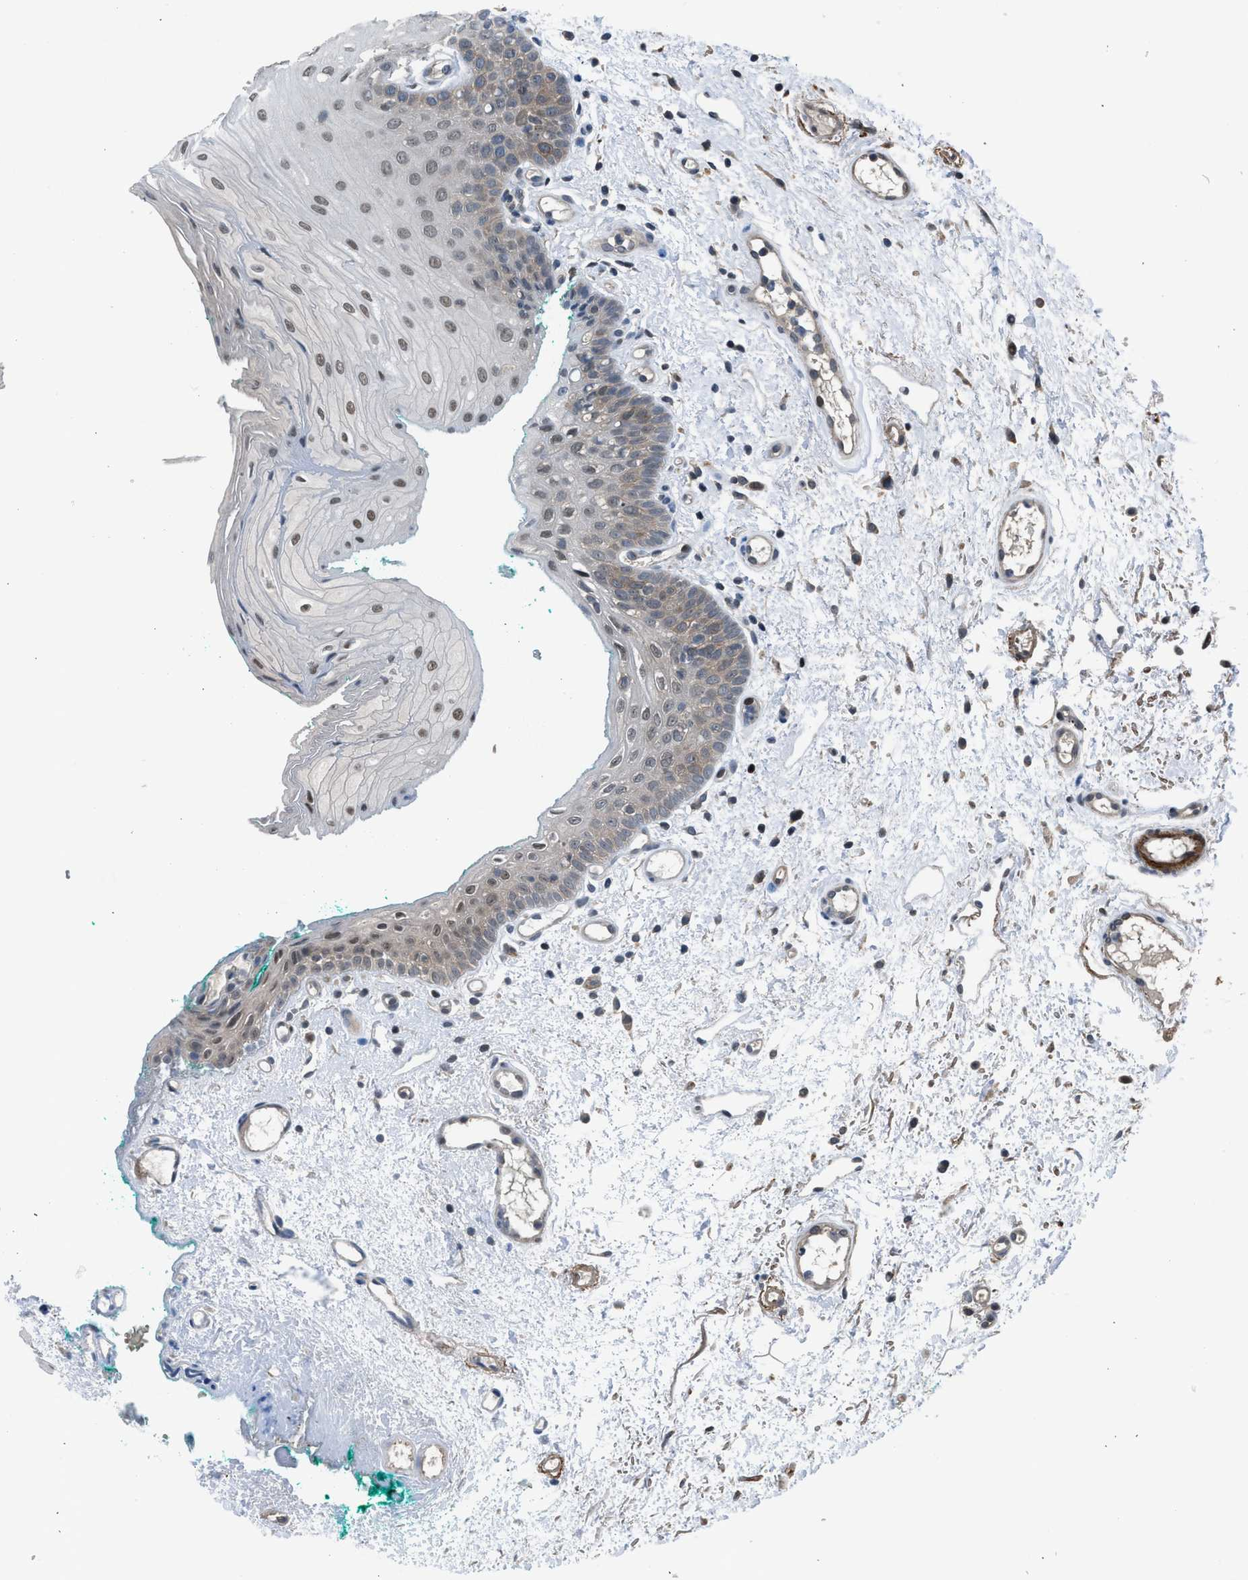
{"staining": {"intensity": "moderate", "quantity": "25%-75%", "location": "cytoplasmic/membranous,nuclear"}, "tissue": "oral mucosa", "cell_type": "Squamous epithelial cells", "image_type": "normal", "snomed": [{"axis": "morphology", "description": "Normal tissue, NOS"}, {"axis": "morphology", "description": "Squamous cell carcinoma, NOS"}, {"axis": "topography", "description": "Oral tissue"}, {"axis": "topography", "description": "Salivary gland"}, {"axis": "topography", "description": "Head-Neck"}], "caption": "Protein expression analysis of benign oral mucosa demonstrates moderate cytoplasmic/membranous,nuclear expression in approximately 25%-75% of squamous epithelial cells.", "gene": "LMLN", "patient": {"sex": "female", "age": 62}}